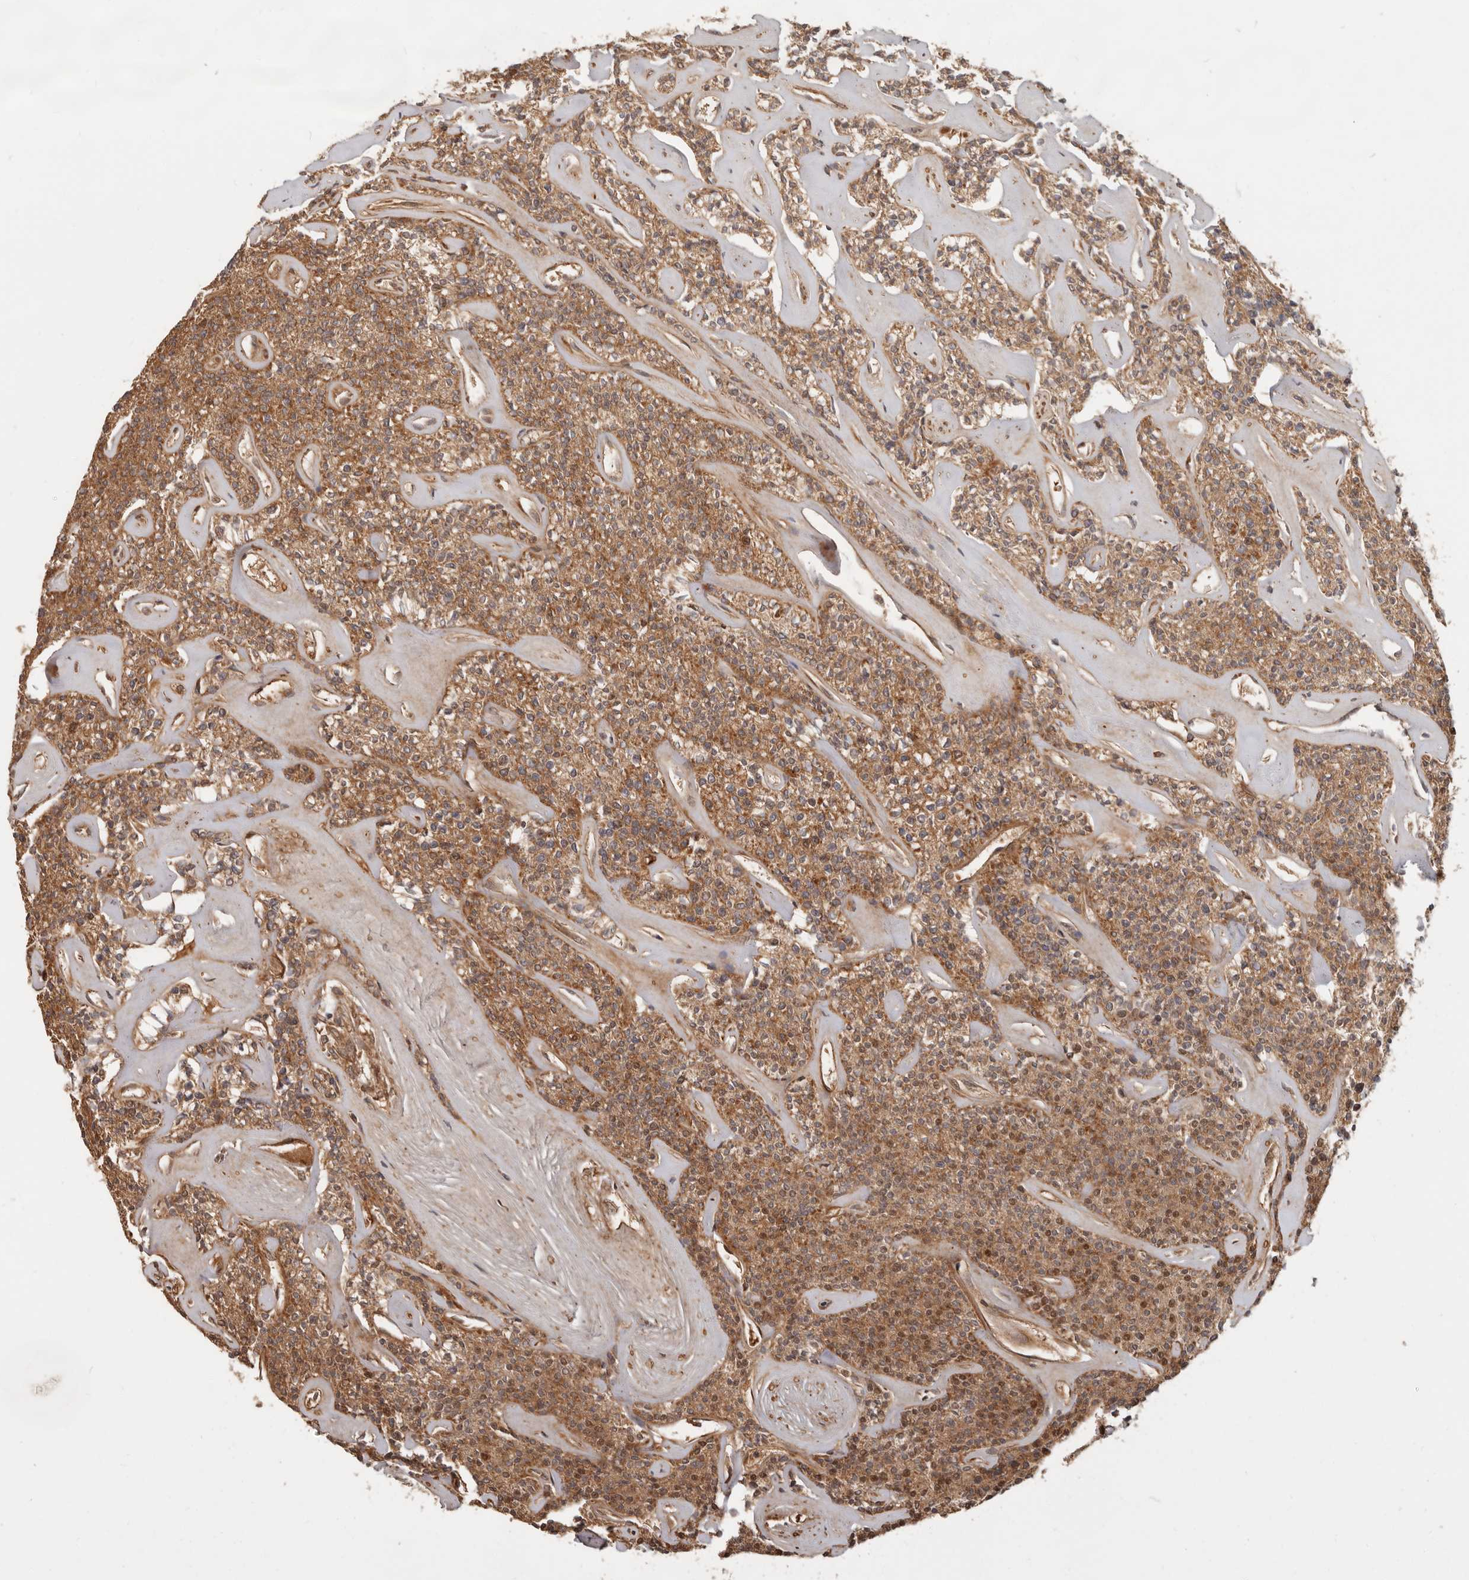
{"staining": {"intensity": "moderate", "quantity": ">75%", "location": "cytoplasmic/membranous"}, "tissue": "parathyroid gland", "cell_type": "Glandular cells", "image_type": "normal", "snomed": [{"axis": "morphology", "description": "Normal tissue, NOS"}, {"axis": "topography", "description": "Parathyroid gland"}], "caption": "Brown immunohistochemical staining in normal parathyroid gland displays moderate cytoplasmic/membranous positivity in about >75% of glandular cells.", "gene": "SPRING1", "patient": {"sex": "male", "age": 46}}